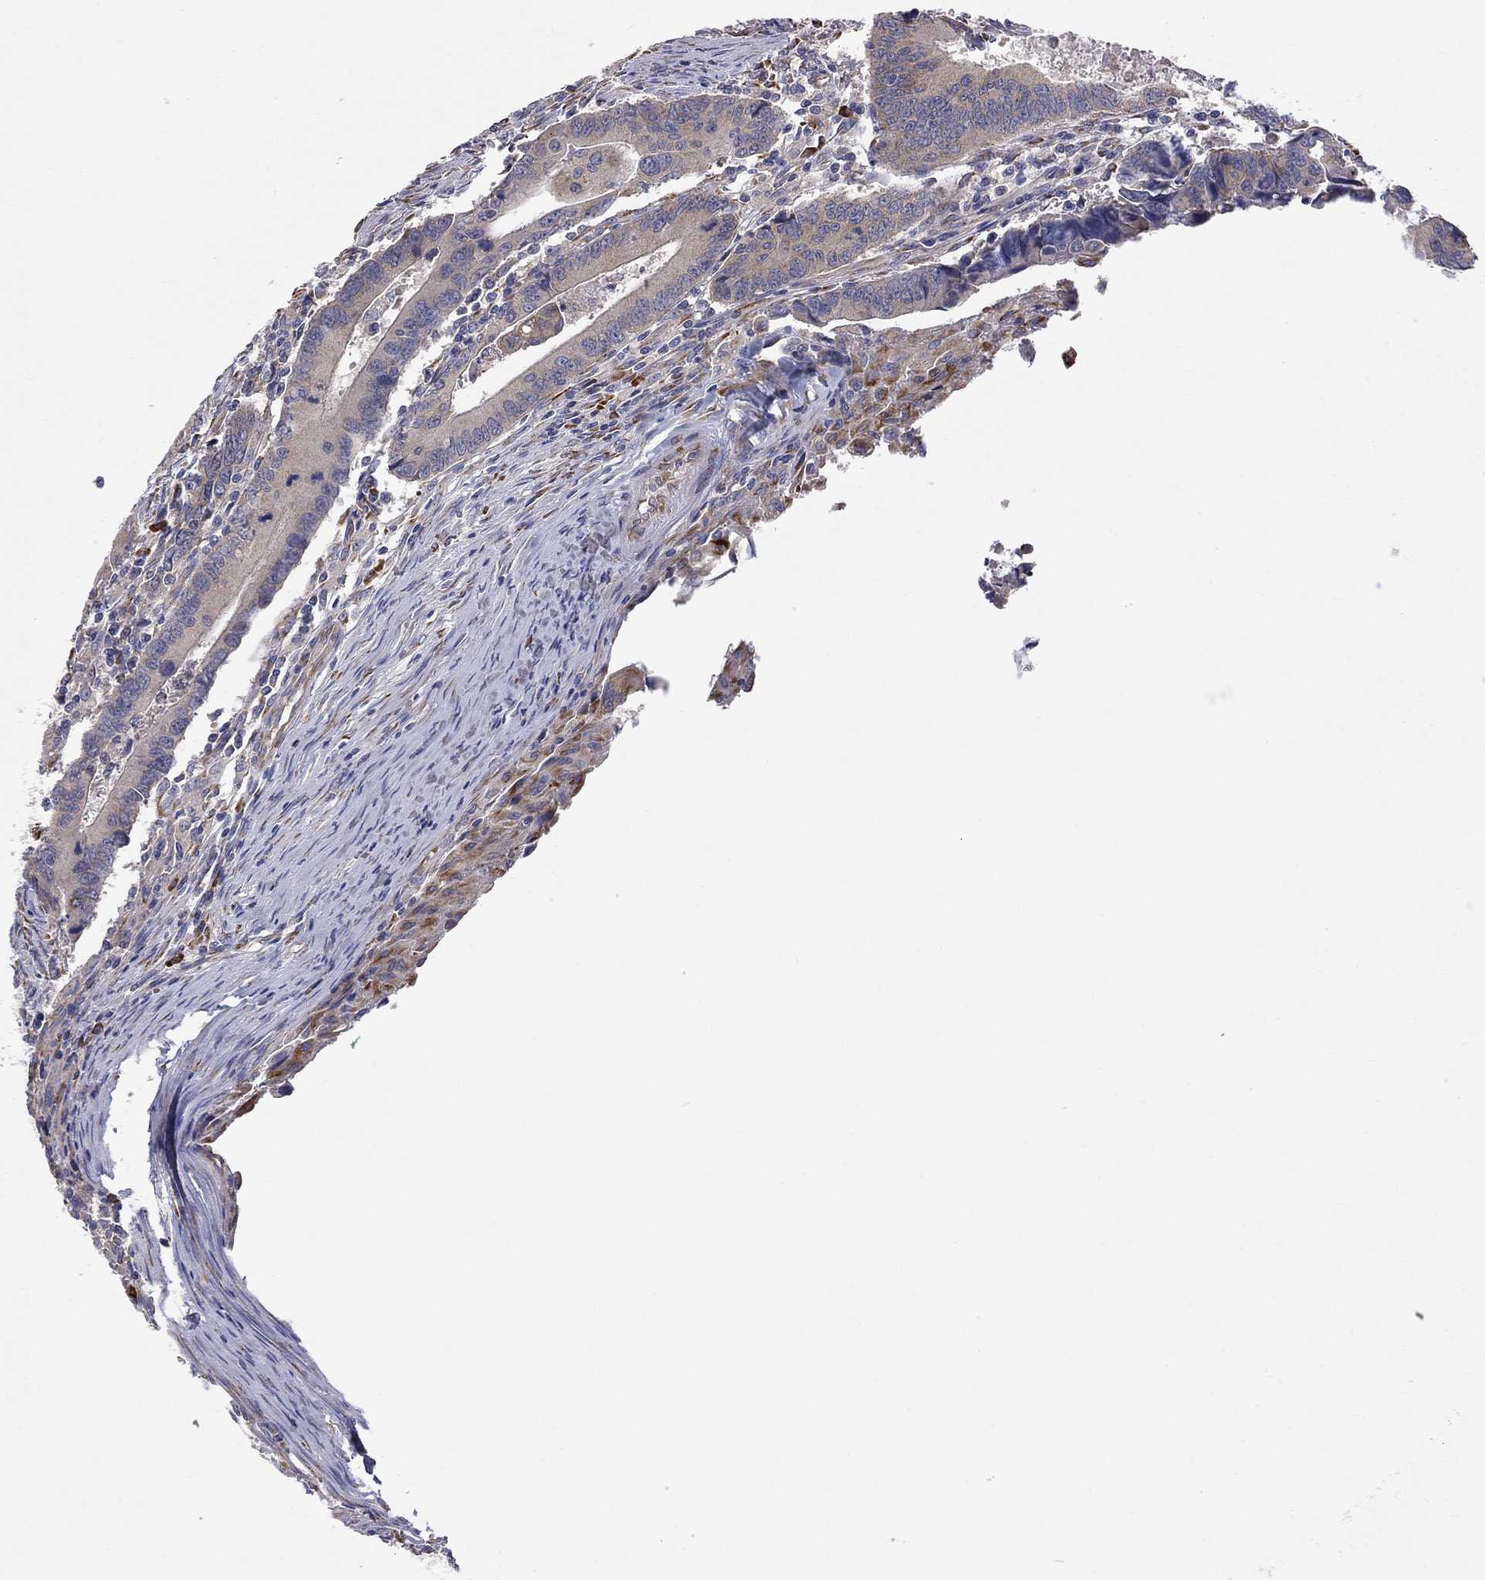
{"staining": {"intensity": "negative", "quantity": "none", "location": "none"}, "tissue": "colorectal cancer", "cell_type": "Tumor cells", "image_type": "cancer", "snomed": [{"axis": "morphology", "description": "Adenocarcinoma, NOS"}, {"axis": "topography", "description": "Rectum"}], "caption": "Tumor cells show no significant staining in adenocarcinoma (colorectal).", "gene": "CASTOR1", "patient": {"sex": "male", "age": 67}}